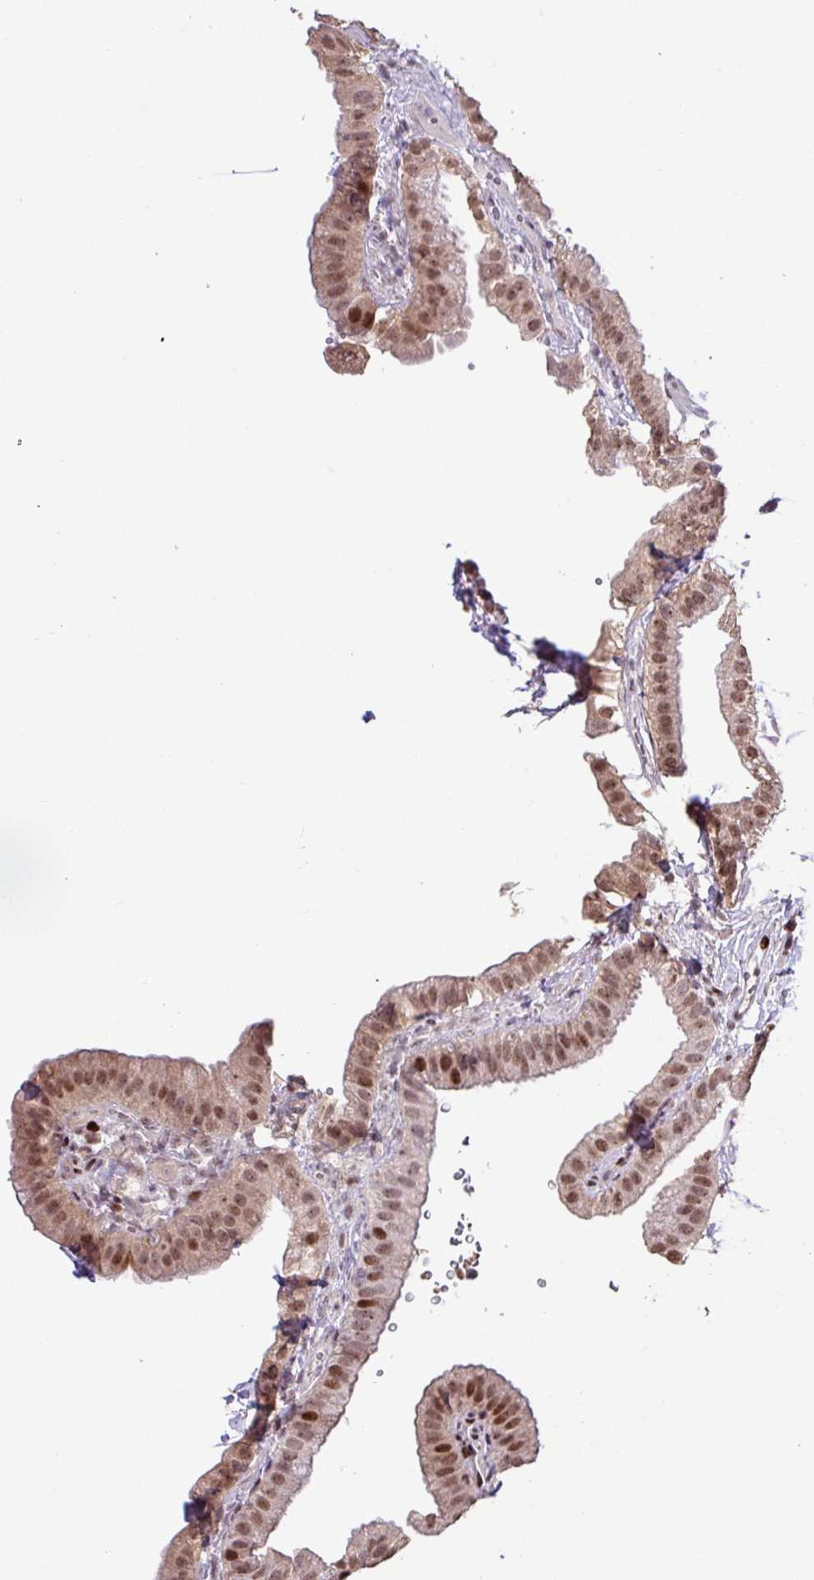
{"staining": {"intensity": "moderate", "quantity": ">75%", "location": "nuclear"}, "tissue": "gallbladder", "cell_type": "Glandular cells", "image_type": "normal", "snomed": [{"axis": "morphology", "description": "Normal tissue, NOS"}, {"axis": "topography", "description": "Gallbladder"}], "caption": "IHC image of unremarkable gallbladder: gallbladder stained using immunohistochemistry demonstrates medium levels of moderate protein expression localized specifically in the nuclear of glandular cells, appearing as a nuclear brown color.", "gene": "ZNF709", "patient": {"sex": "female", "age": 61}}